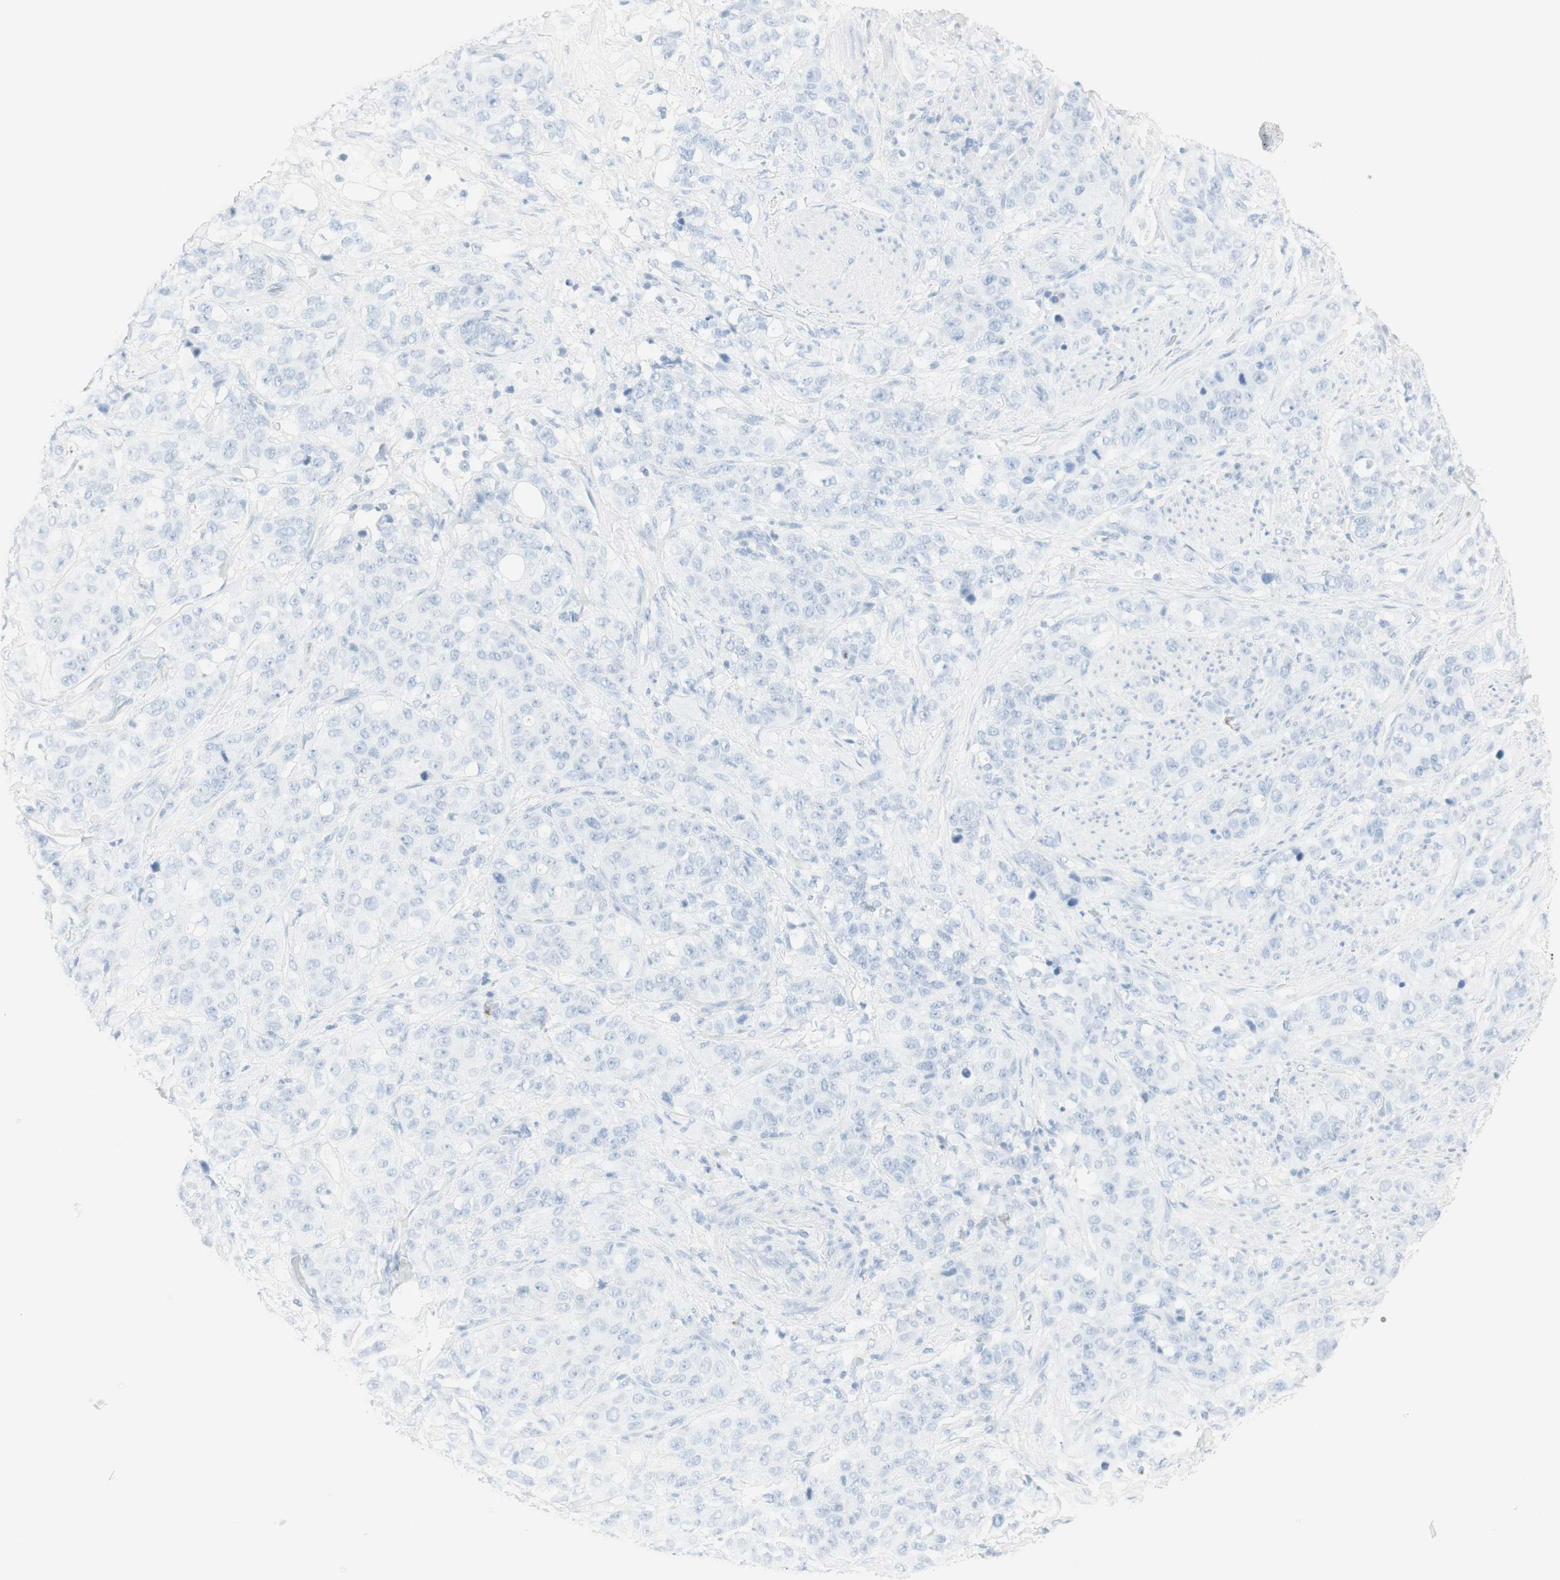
{"staining": {"intensity": "negative", "quantity": "none", "location": "none"}, "tissue": "stomach cancer", "cell_type": "Tumor cells", "image_type": "cancer", "snomed": [{"axis": "morphology", "description": "Adenocarcinoma, NOS"}, {"axis": "topography", "description": "Stomach"}], "caption": "A micrograph of human stomach cancer is negative for staining in tumor cells. (DAB immunohistochemistry (IHC), high magnification).", "gene": "NAPSA", "patient": {"sex": "male", "age": 48}}